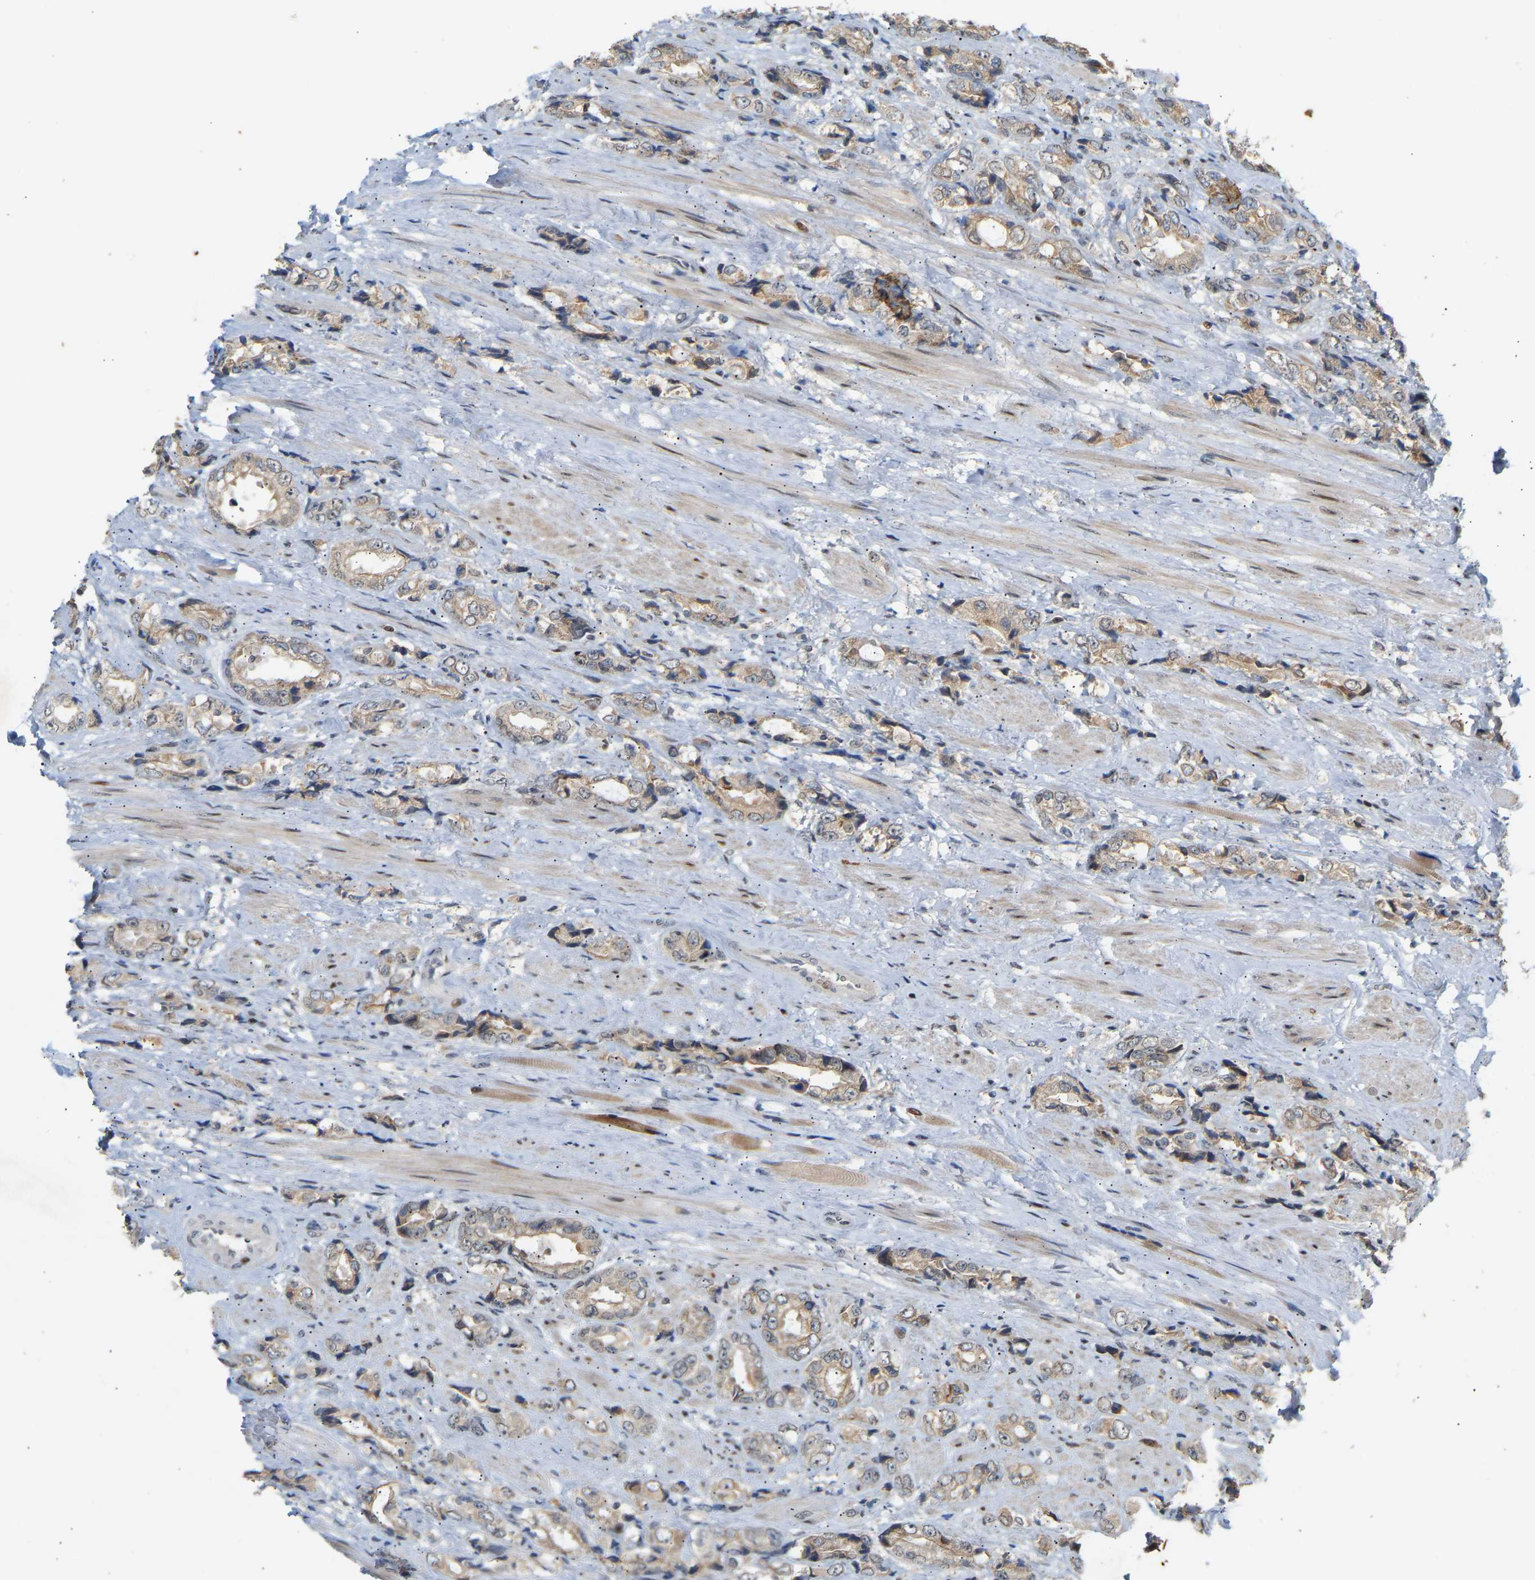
{"staining": {"intensity": "weak", "quantity": "<25%", "location": "cytoplasmic/membranous"}, "tissue": "prostate cancer", "cell_type": "Tumor cells", "image_type": "cancer", "snomed": [{"axis": "morphology", "description": "Adenocarcinoma, High grade"}, {"axis": "topography", "description": "Prostate"}], "caption": "The immunohistochemistry image has no significant staining in tumor cells of prostate cancer (high-grade adenocarcinoma) tissue. (Brightfield microscopy of DAB (3,3'-diaminobenzidine) IHC at high magnification).", "gene": "PTPN4", "patient": {"sex": "male", "age": 61}}